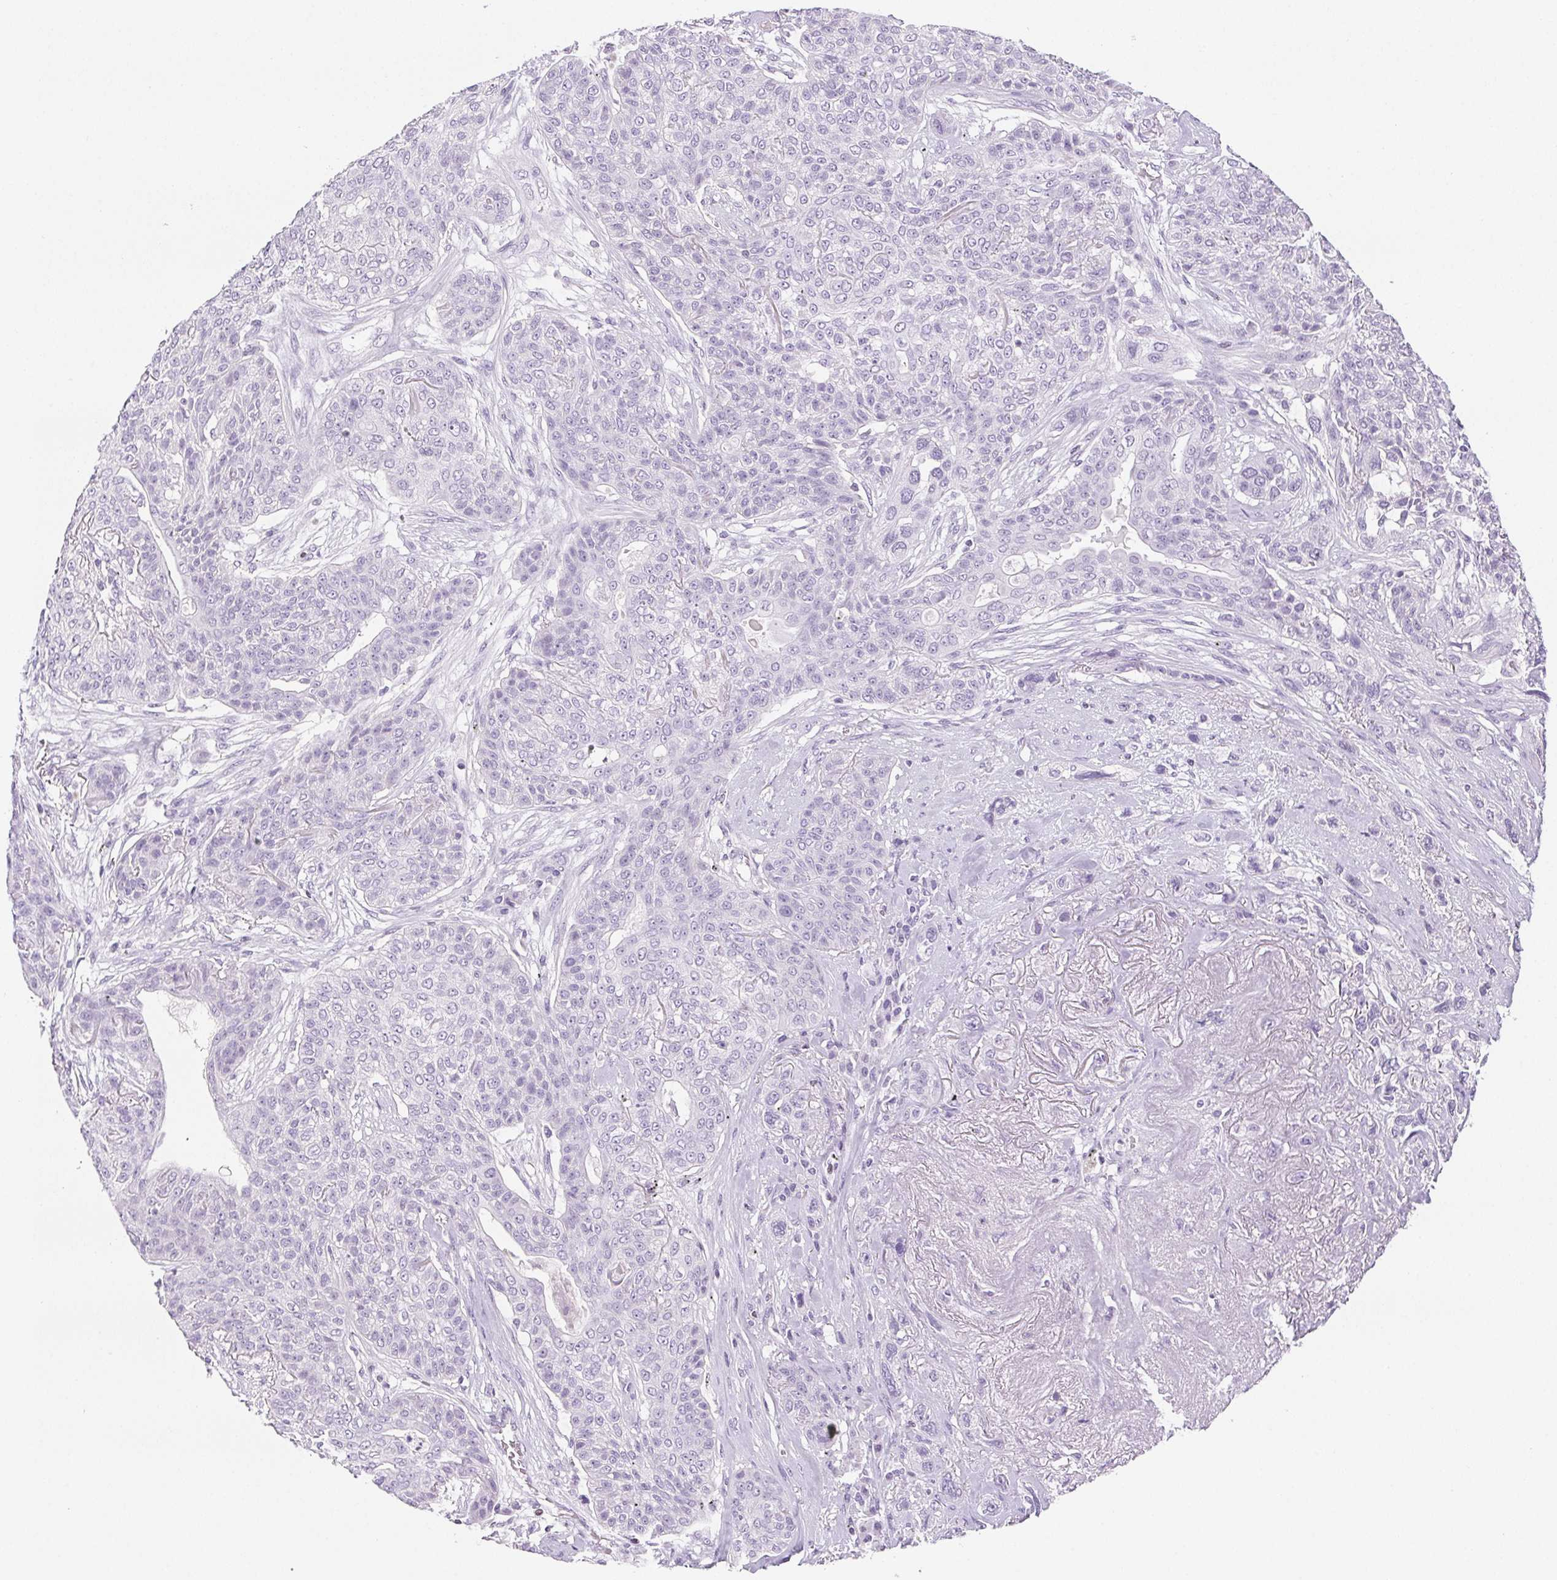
{"staining": {"intensity": "negative", "quantity": "none", "location": "none"}, "tissue": "lung cancer", "cell_type": "Tumor cells", "image_type": "cancer", "snomed": [{"axis": "morphology", "description": "Squamous cell carcinoma, NOS"}, {"axis": "topography", "description": "Lung"}], "caption": "The histopathology image shows no staining of tumor cells in lung squamous cell carcinoma.", "gene": "BEND2", "patient": {"sex": "female", "age": 70}}